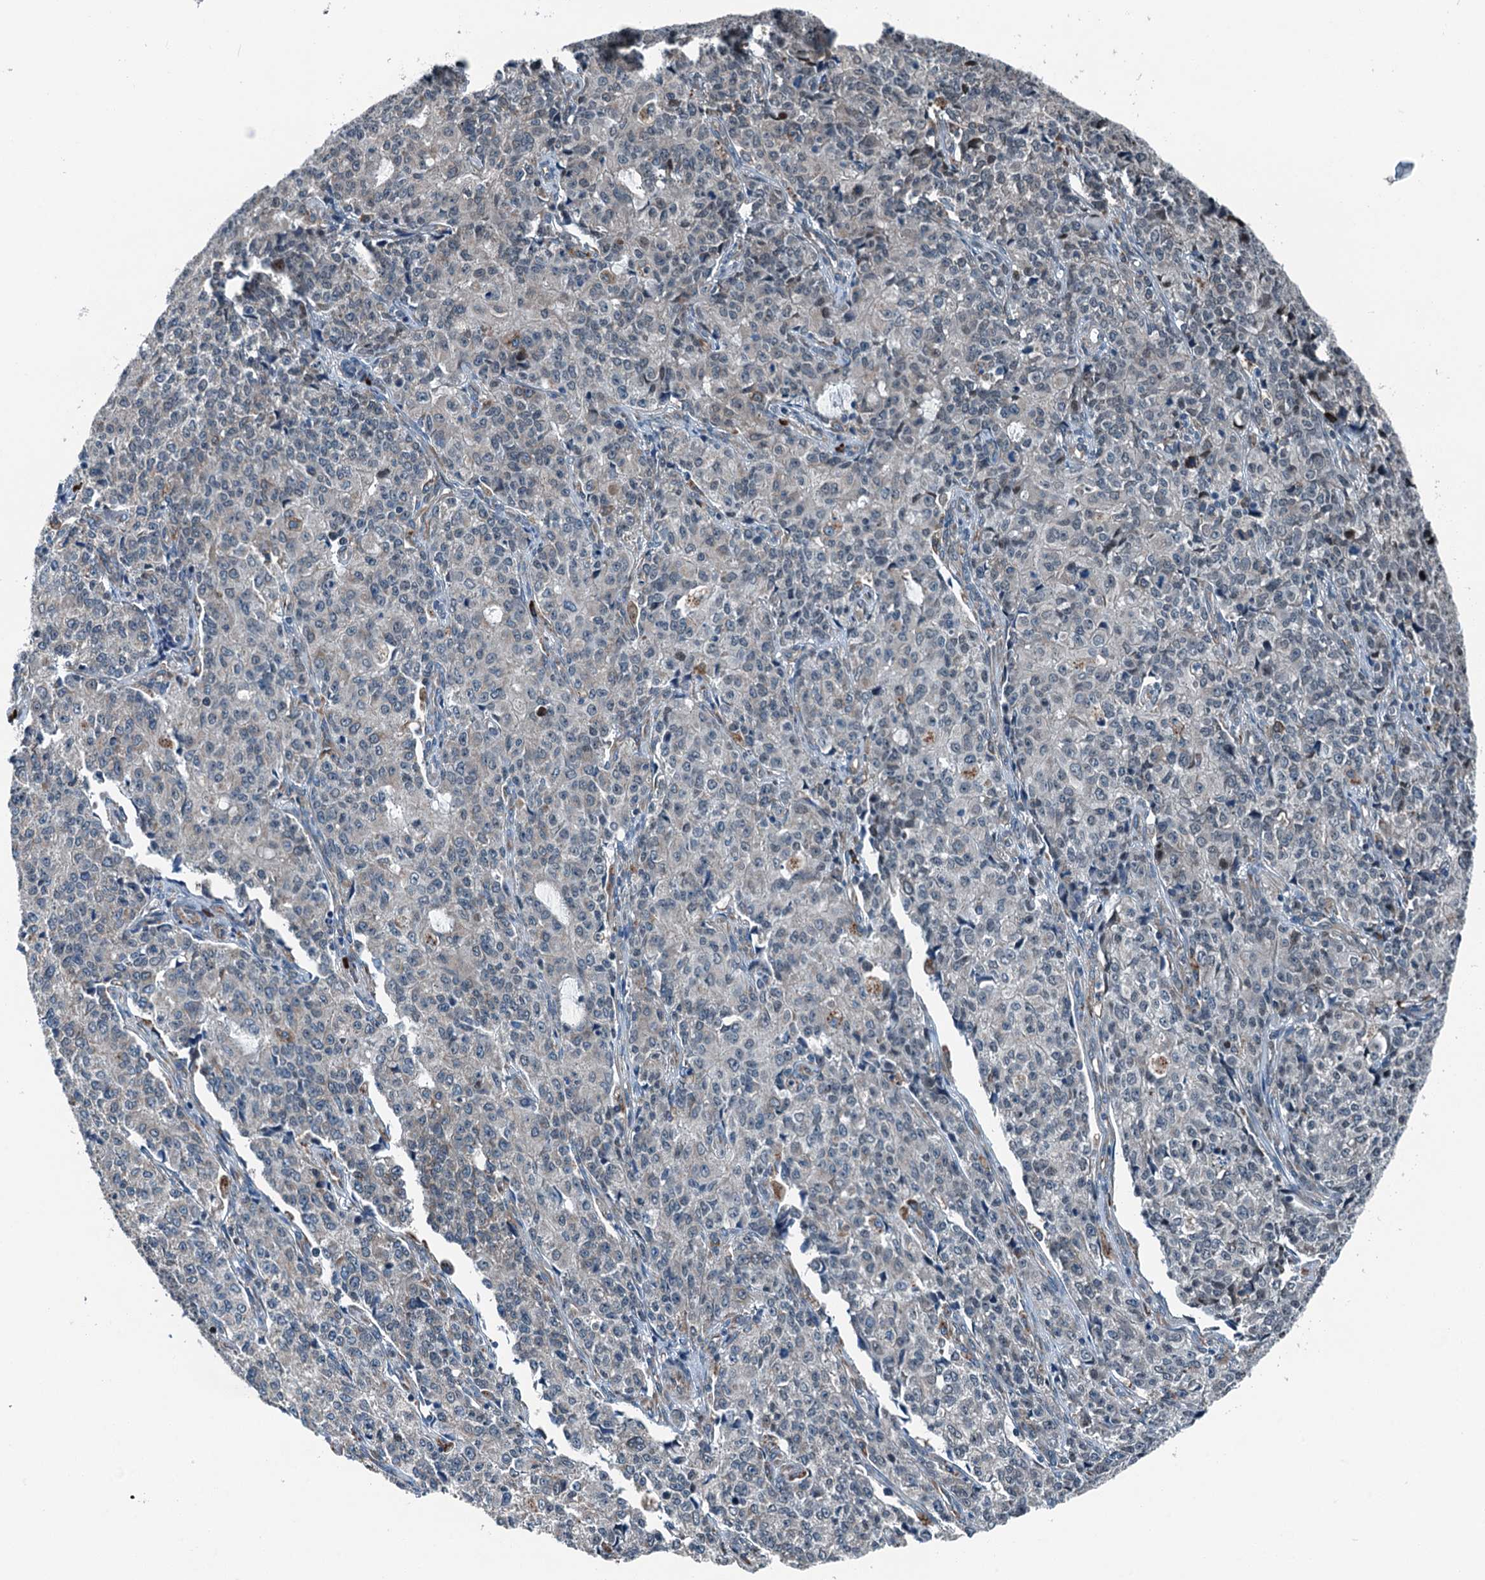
{"staining": {"intensity": "negative", "quantity": "none", "location": "none"}, "tissue": "endometrial cancer", "cell_type": "Tumor cells", "image_type": "cancer", "snomed": [{"axis": "morphology", "description": "Adenocarcinoma, NOS"}, {"axis": "topography", "description": "Endometrium"}], "caption": "Histopathology image shows no protein staining in tumor cells of adenocarcinoma (endometrial) tissue. (IHC, brightfield microscopy, high magnification).", "gene": "TAMALIN", "patient": {"sex": "female", "age": 50}}